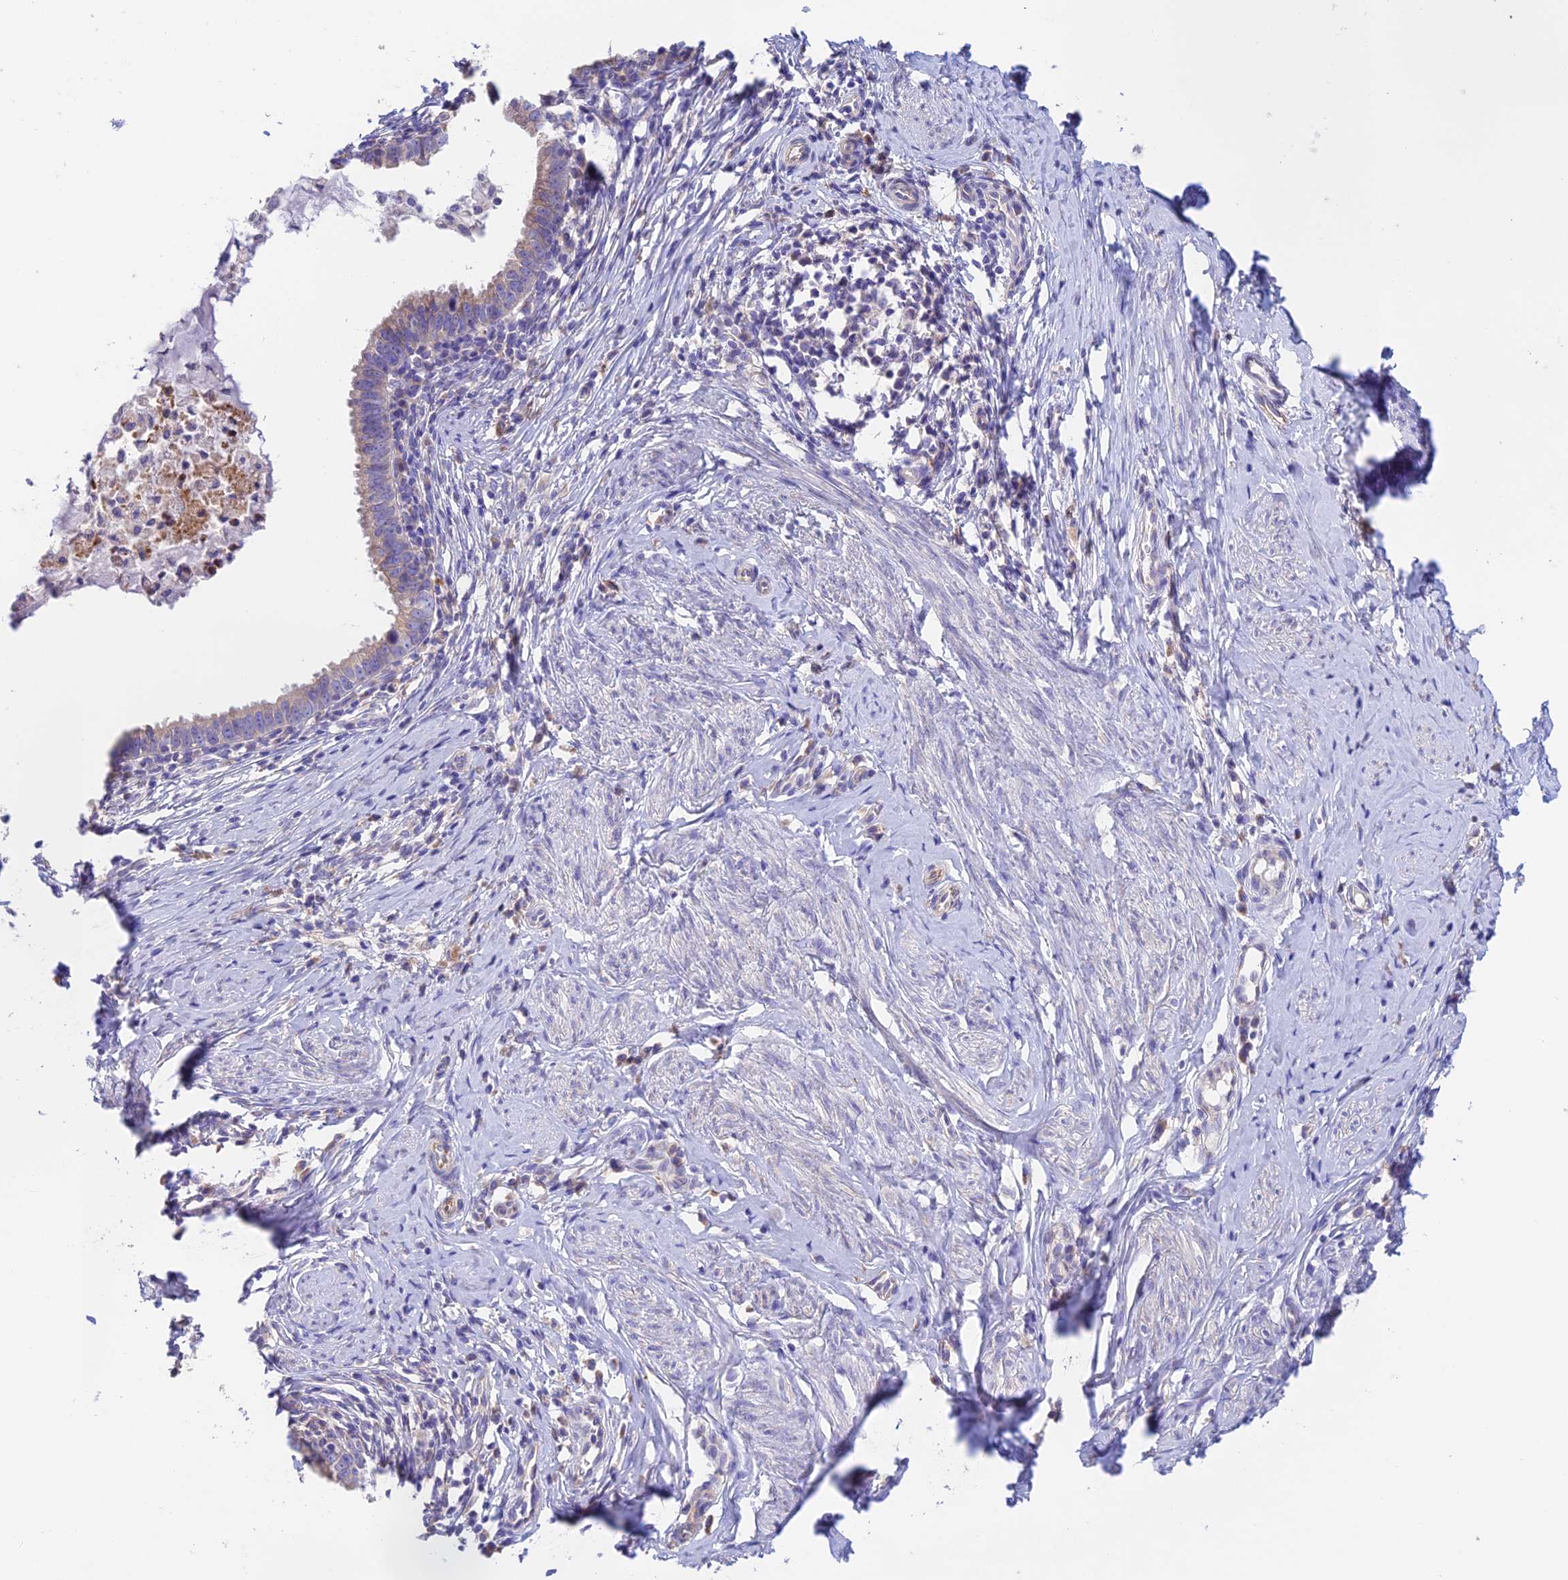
{"staining": {"intensity": "weak", "quantity": "25%-75%", "location": "cytoplasmic/membranous"}, "tissue": "cervical cancer", "cell_type": "Tumor cells", "image_type": "cancer", "snomed": [{"axis": "morphology", "description": "Adenocarcinoma, NOS"}, {"axis": "topography", "description": "Cervix"}], "caption": "Immunohistochemistry (IHC) of human adenocarcinoma (cervical) shows low levels of weak cytoplasmic/membranous positivity in about 25%-75% of tumor cells. (DAB IHC, brown staining for protein, blue staining for nuclei).", "gene": "EMC3", "patient": {"sex": "female", "age": 36}}